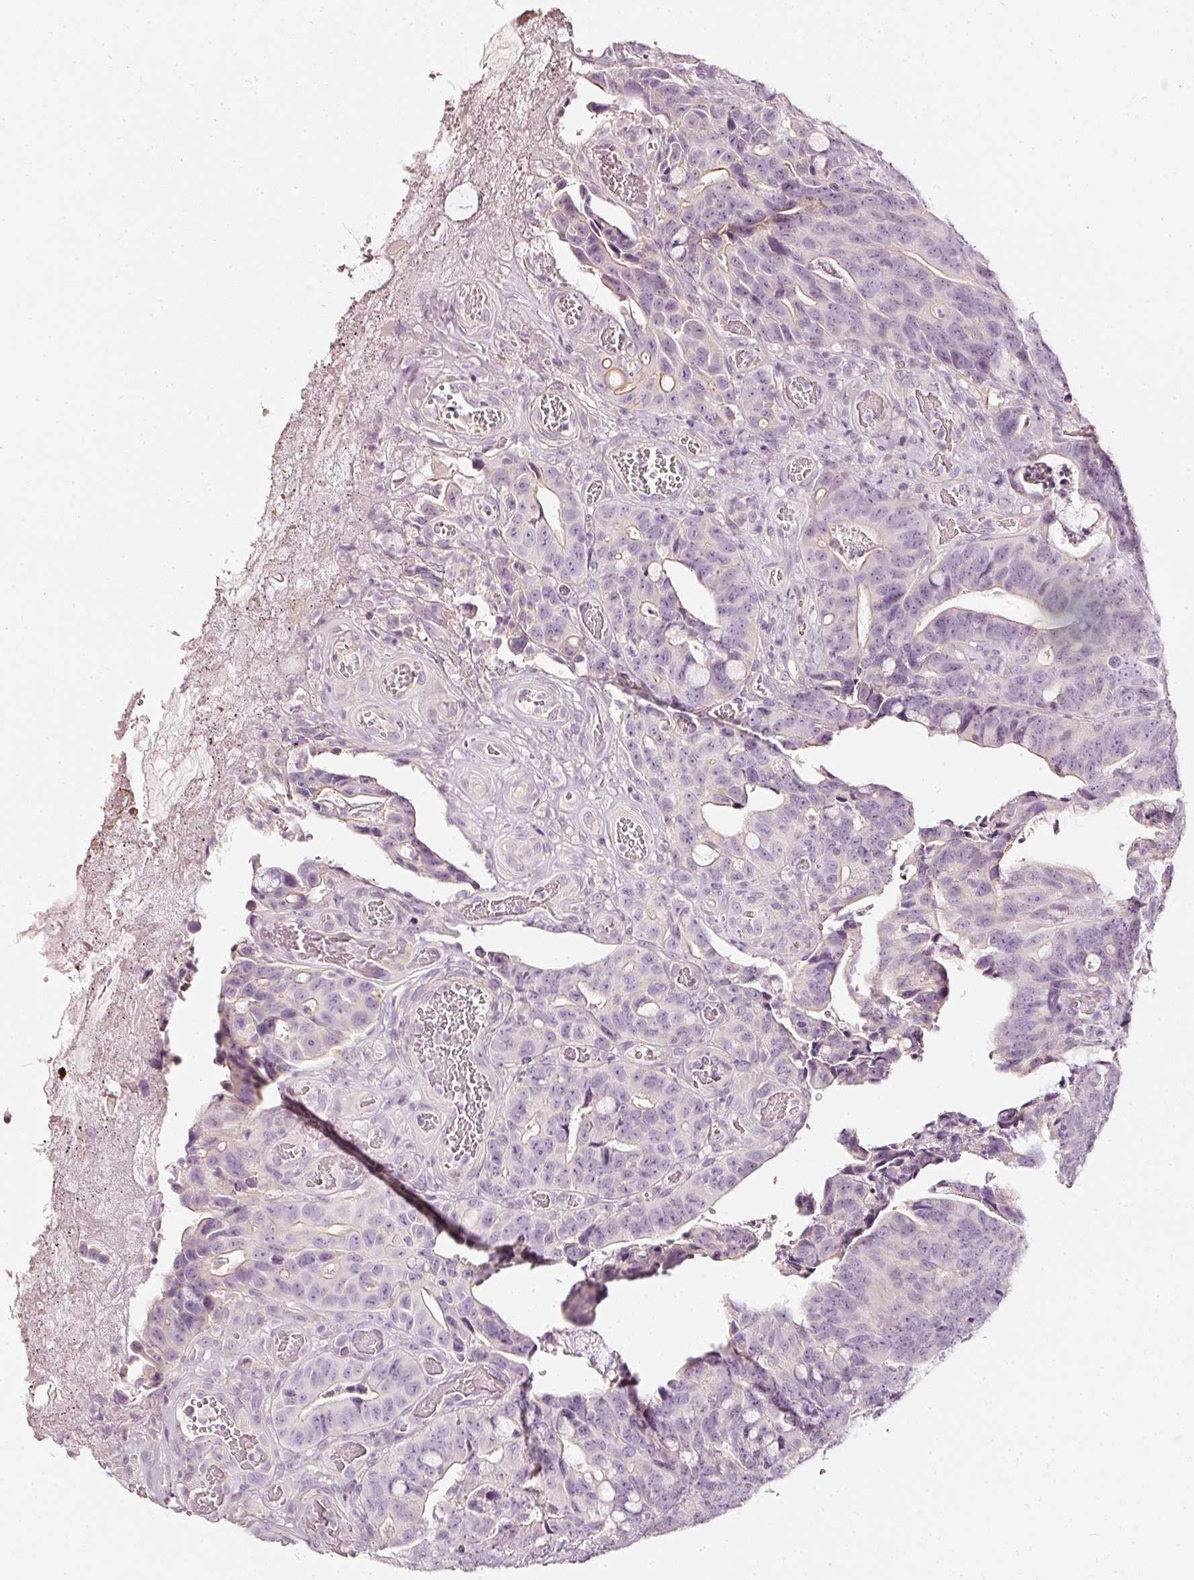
{"staining": {"intensity": "negative", "quantity": "none", "location": "none"}, "tissue": "colorectal cancer", "cell_type": "Tumor cells", "image_type": "cancer", "snomed": [{"axis": "morphology", "description": "Adenocarcinoma, NOS"}, {"axis": "topography", "description": "Colon"}], "caption": "DAB immunohistochemical staining of human colorectal adenocarcinoma exhibits no significant positivity in tumor cells.", "gene": "CNP", "patient": {"sex": "female", "age": 82}}